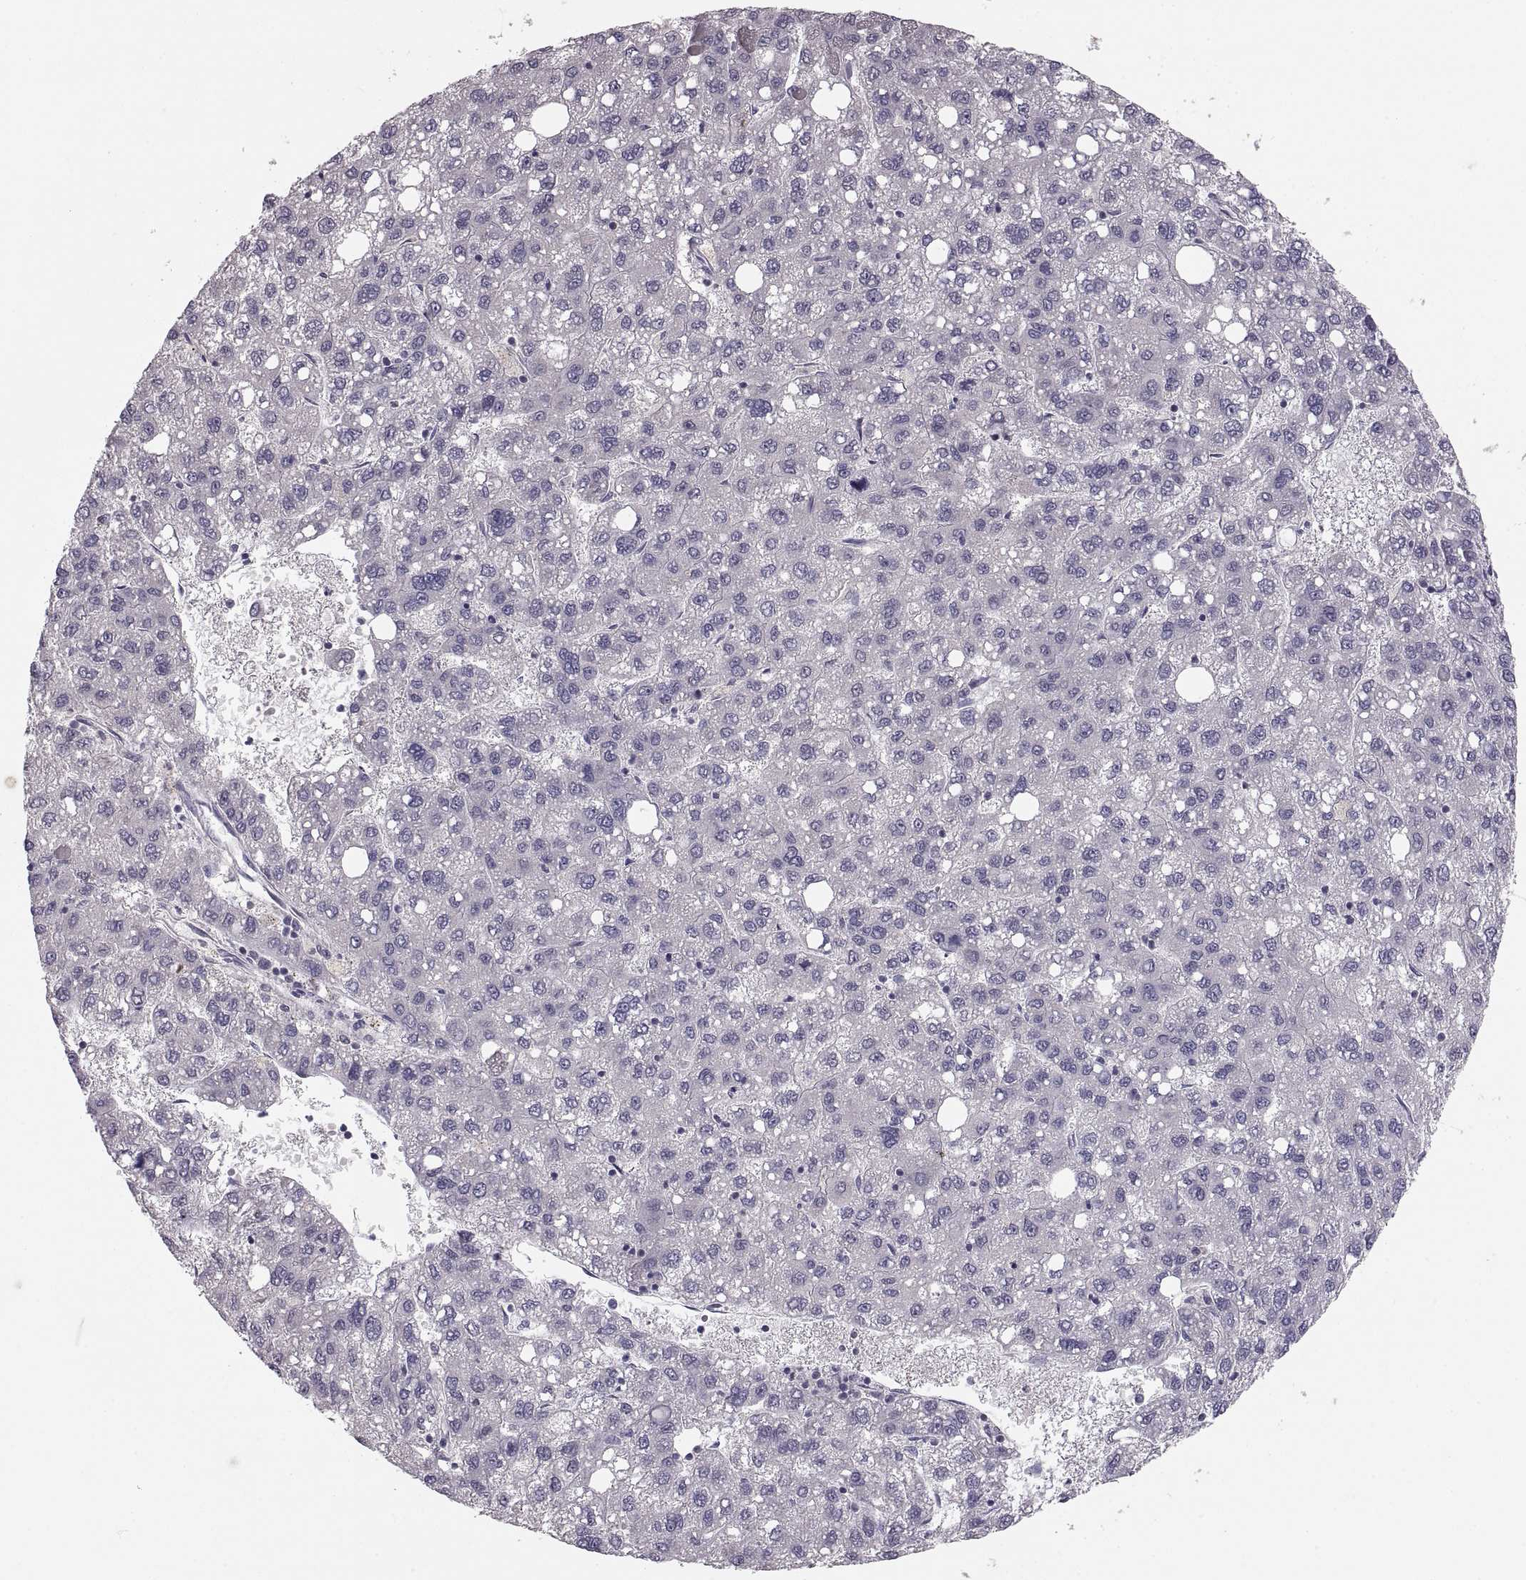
{"staining": {"intensity": "negative", "quantity": "none", "location": "none"}, "tissue": "liver cancer", "cell_type": "Tumor cells", "image_type": "cancer", "snomed": [{"axis": "morphology", "description": "Carcinoma, Hepatocellular, NOS"}, {"axis": "topography", "description": "Liver"}], "caption": "This is a photomicrograph of immunohistochemistry (IHC) staining of hepatocellular carcinoma (liver), which shows no expression in tumor cells.", "gene": "PAX2", "patient": {"sex": "female", "age": 82}}